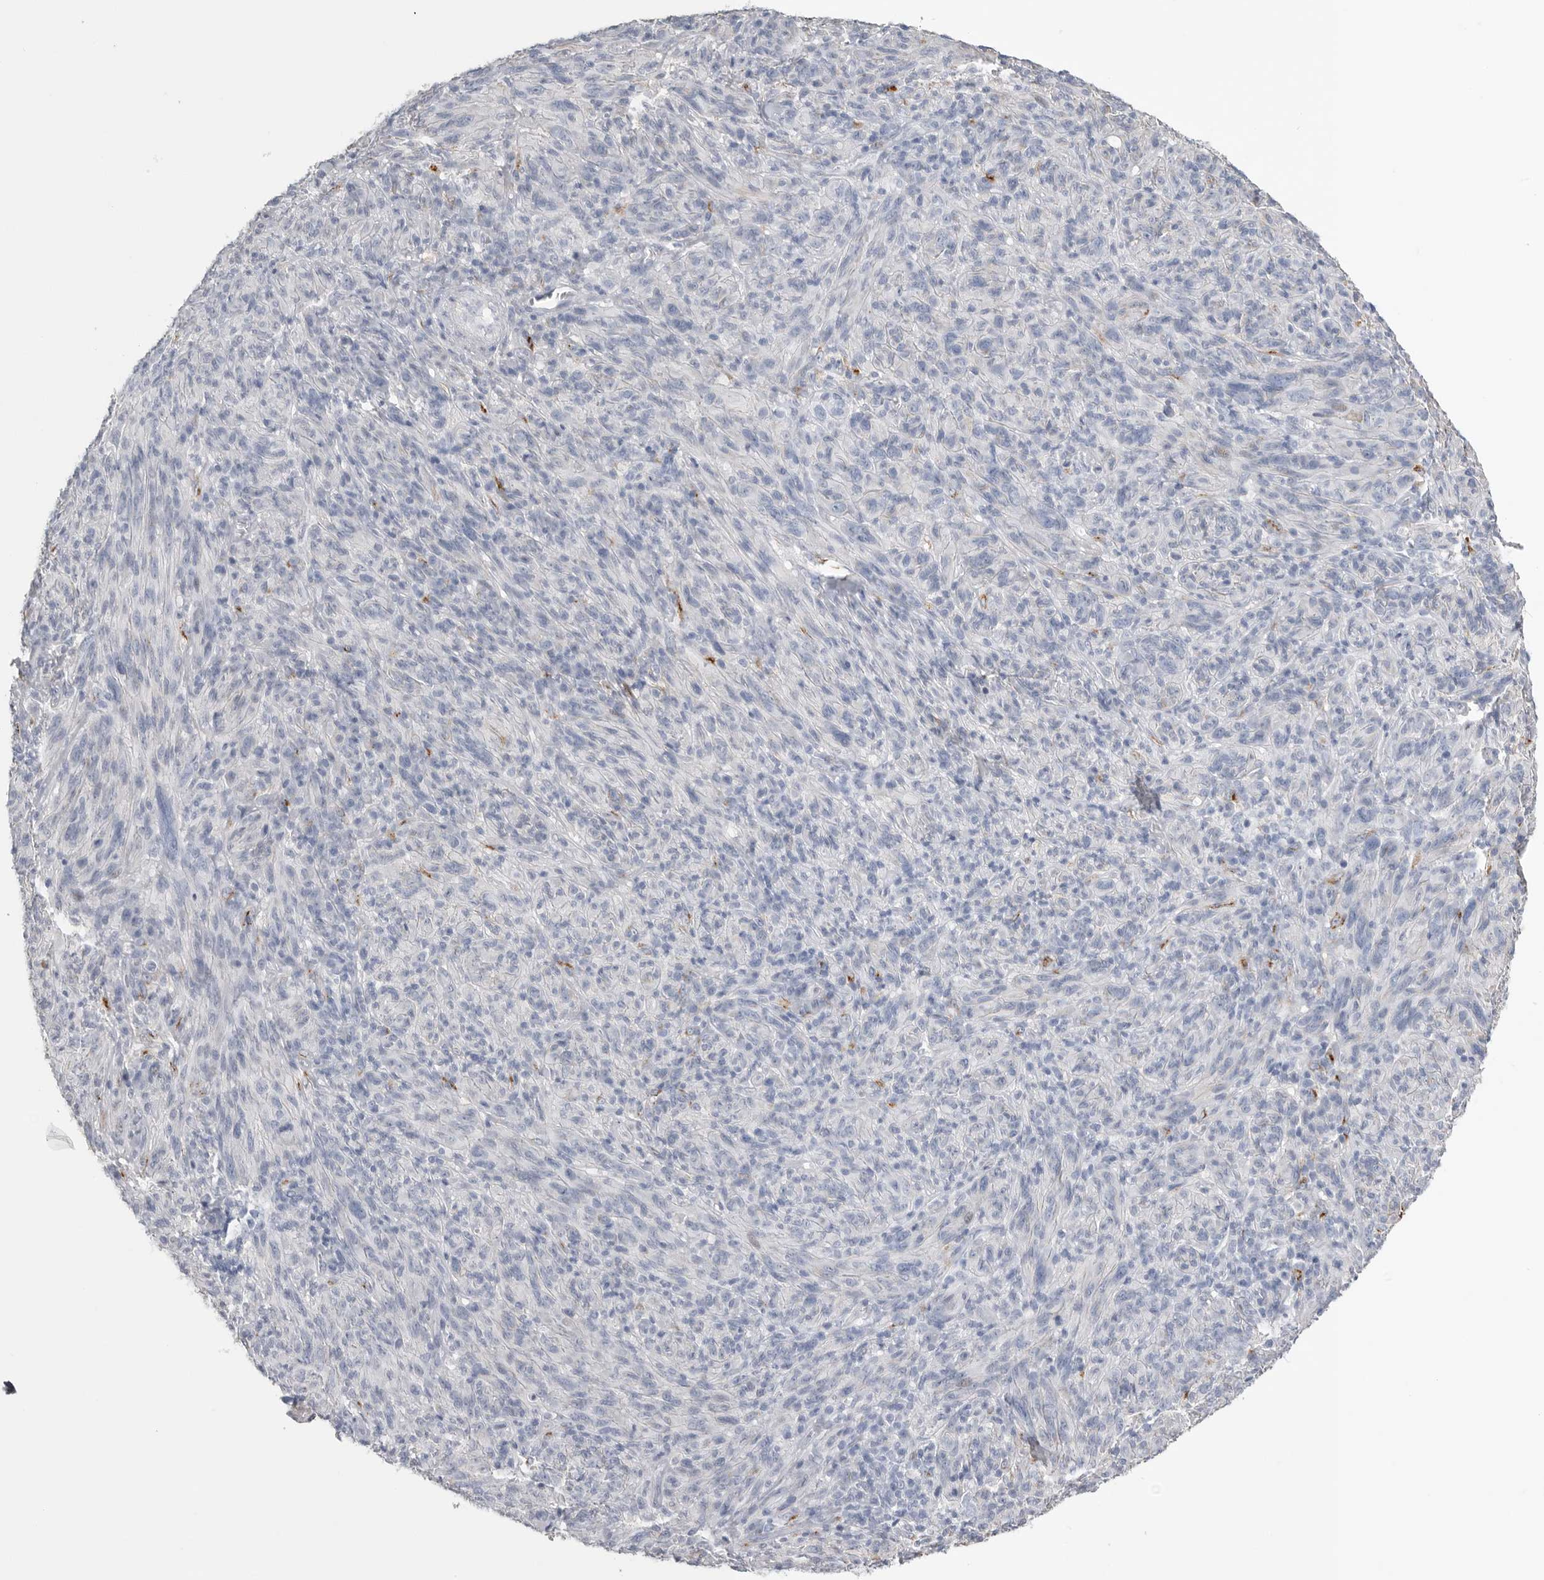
{"staining": {"intensity": "negative", "quantity": "none", "location": "none"}, "tissue": "melanoma", "cell_type": "Tumor cells", "image_type": "cancer", "snomed": [{"axis": "morphology", "description": "Malignant melanoma, NOS"}, {"axis": "topography", "description": "Skin of head"}], "caption": "This is an immunohistochemistry photomicrograph of malignant melanoma. There is no staining in tumor cells.", "gene": "TIMP1", "patient": {"sex": "male", "age": 96}}